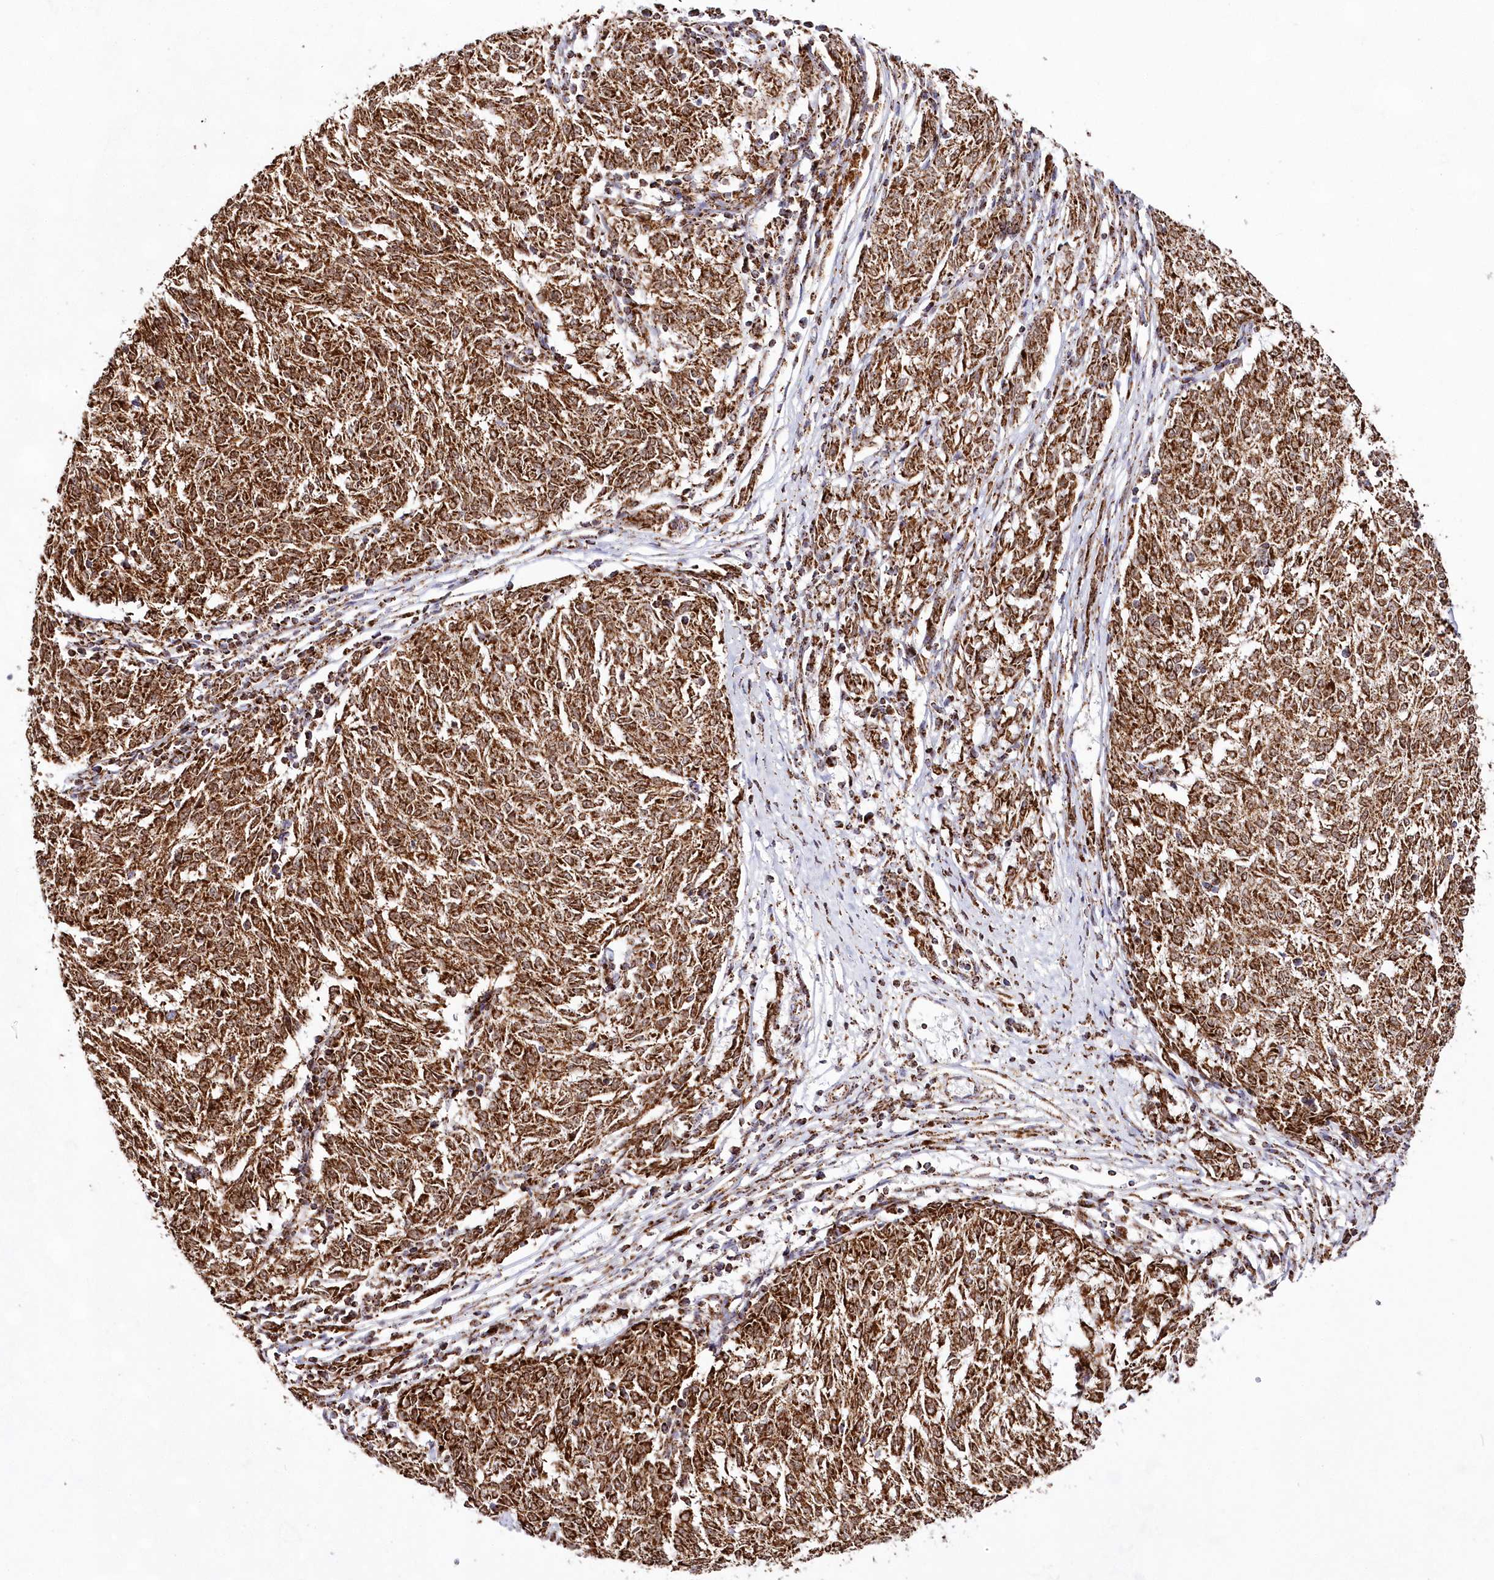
{"staining": {"intensity": "strong", "quantity": ">75%", "location": "cytoplasmic/membranous"}, "tissue": "melanoma", "cell_type": "Tumor cells", "image_type": "cancer", "snomed": [{"axis": "morphology", "description": "Malignant melanoma, NOS"}, {"axis": "topography", "description": "Skin"}], "caption": "DAB immunohistochemical staining of human malignant melanoma reveals strong cytoplasmic/membranous protein expression in approximately >75% of tumor cells.", "gene": "HADHB", "patient": {"sex": "female", "age": 72}}